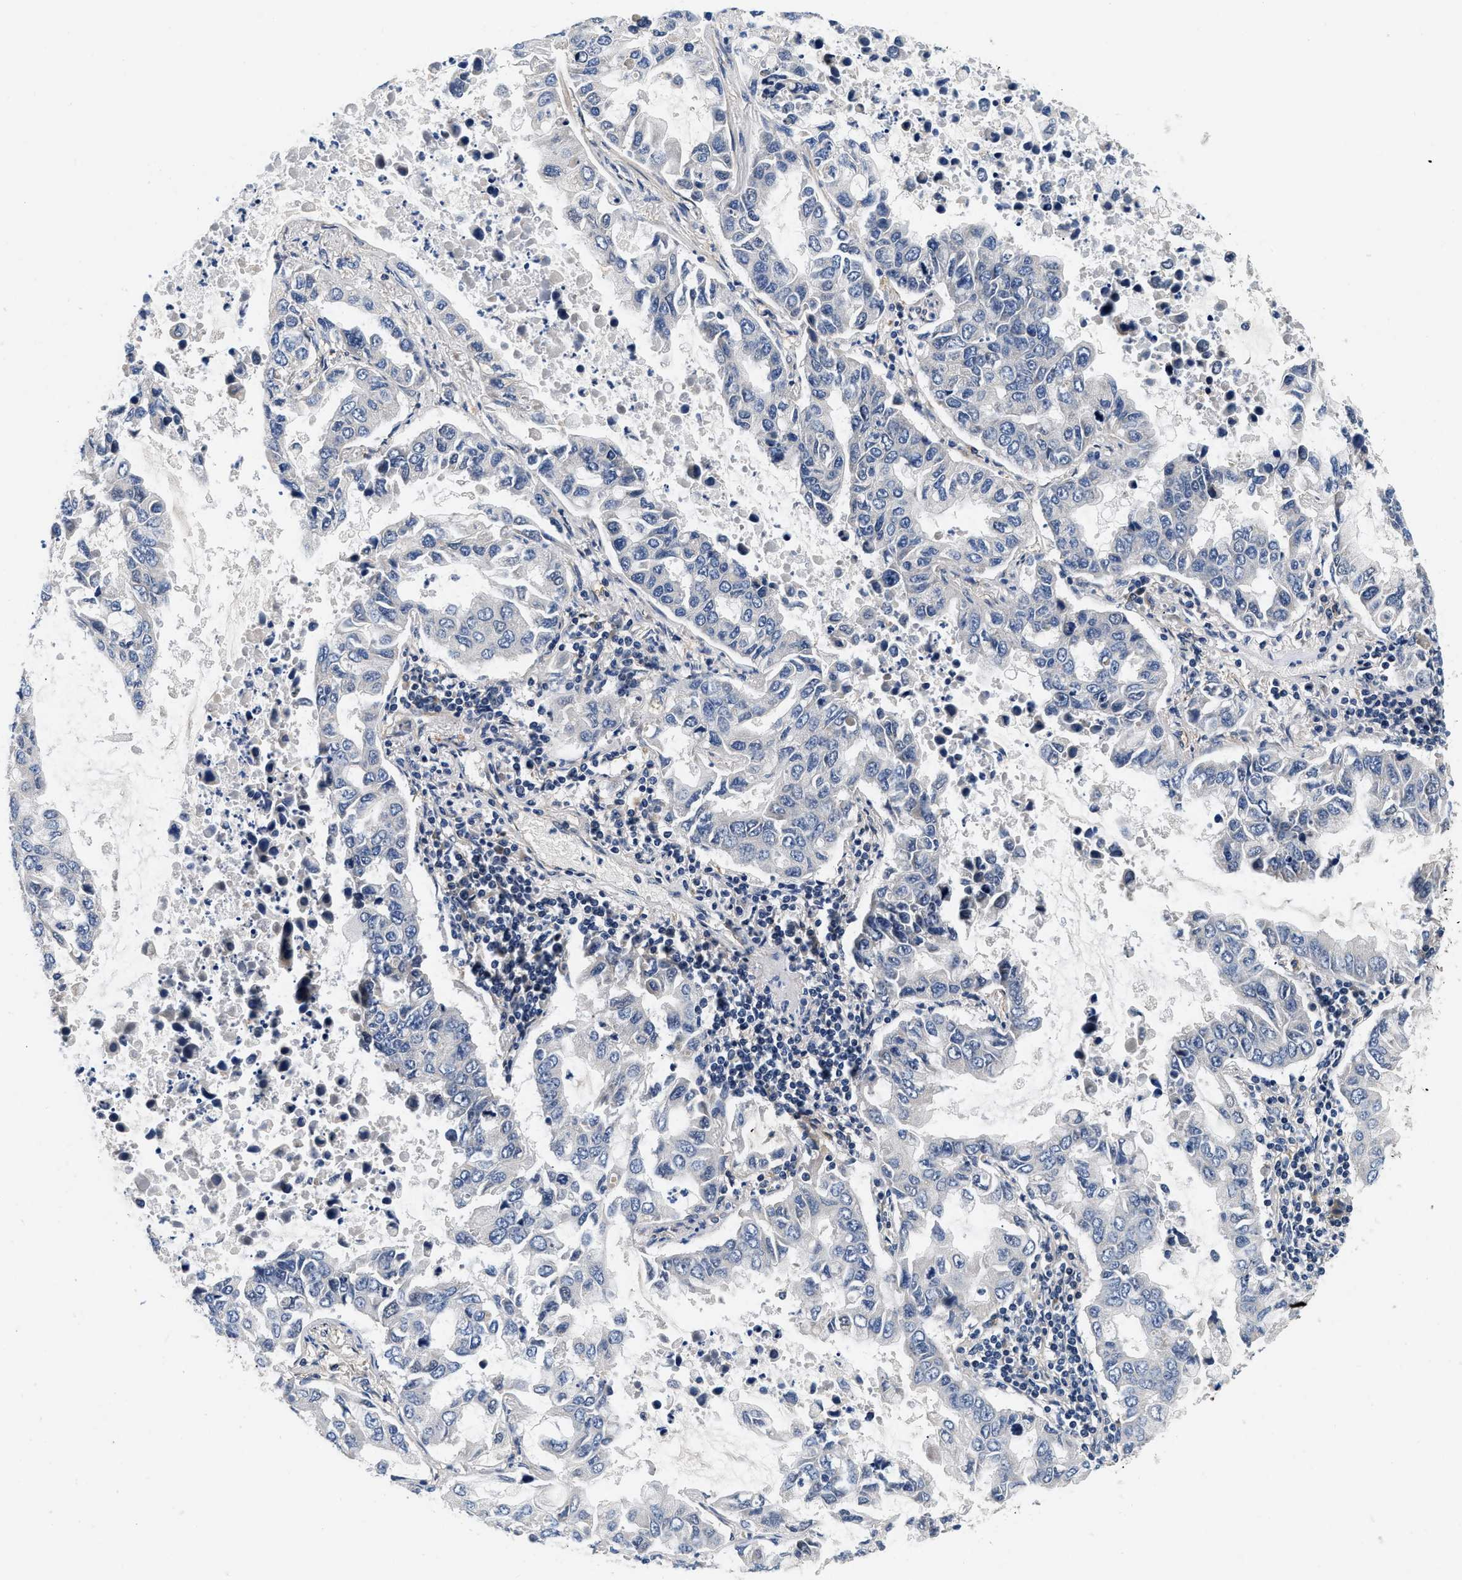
{"staining": {"intensity": "negative", "quantity": "none", "location": "none"}, "tissue": "lung cancer", "cell_type": "Tumor cells", "image_type": "cancer", "snomed": [{"axis": "morphology", "description": "Adenocarcinoma, NOS"}, {"axis": "topography", "description": "Lung"}], "caption": "This micrograph is of adenocarcinoma (lung) stained with immunohistochemistry to label a protein in brown with the nuclei are counter-stained blue. There is no positivity in tumor cells. The staining was performed using DAB to visualize the protein expression in brown, while the nuclei were stained in blue with hematoxylin (Magnification: 20x).", "gene": "NME6", "patient": {"sex": "male", "age": 64}}